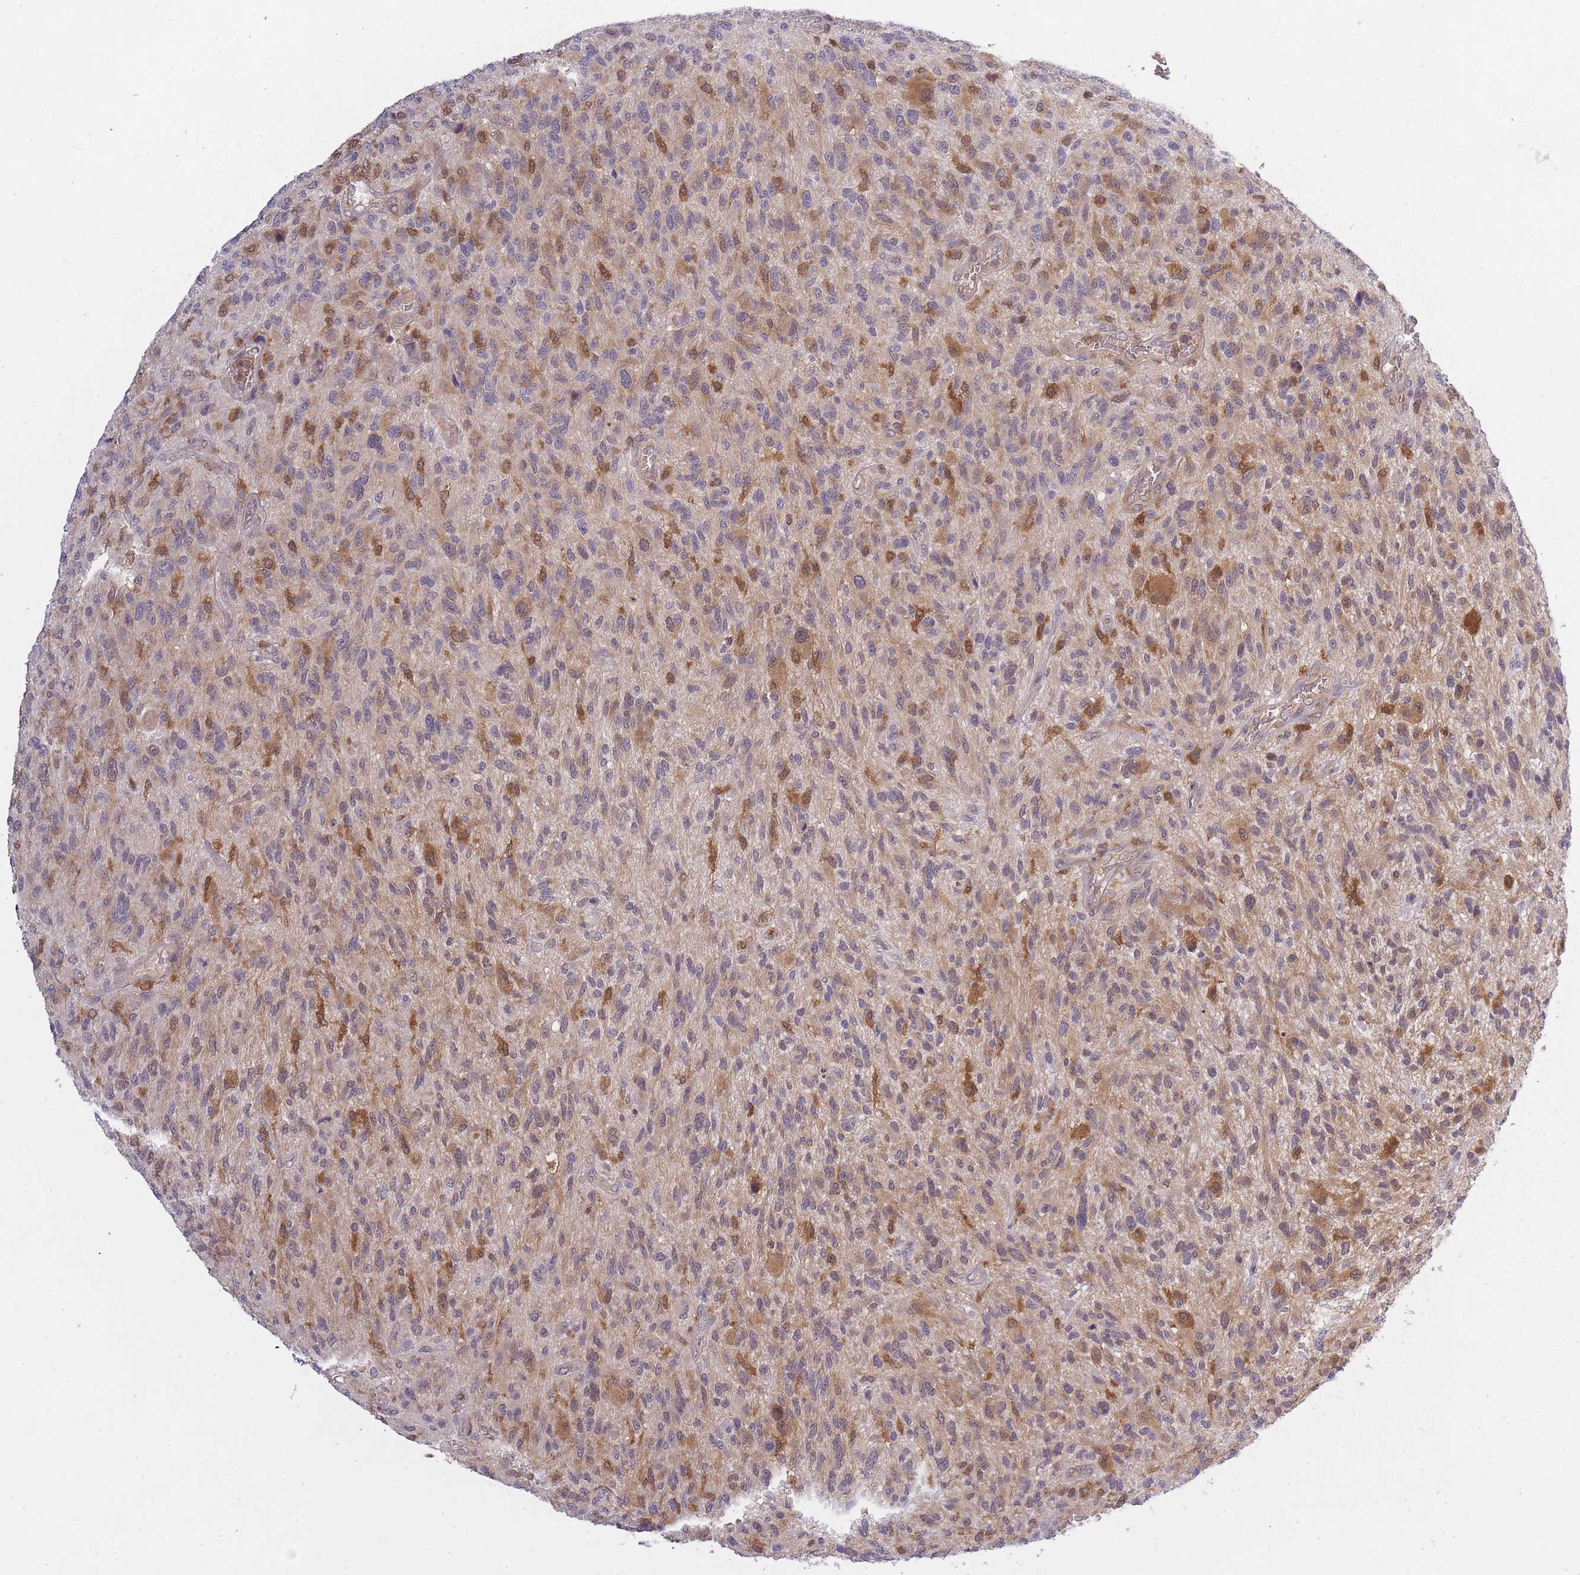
{"staining": {"intensity": "strong", "quantity": "25%-75%", "location": "cytoplasmic/membranous,nuclear"}, "tissue": "glioma", "cell_type": "Tumor cells", "image_type": "cancer", "snomed": [{"axis": "morphology", "description": "Glioma, malignant, High grade"}, {"axis": "topography", "description": "Brain"}], "caption": "Immunohistochemical staining of human malignant glioma (high-grade) shows strong cytoplasmic/membranous and nuclear protein positivity in approximately 25%-75% of tumor cells.", "gene": "CXorf38", "patient": {"sex": "male", "age": 47}}